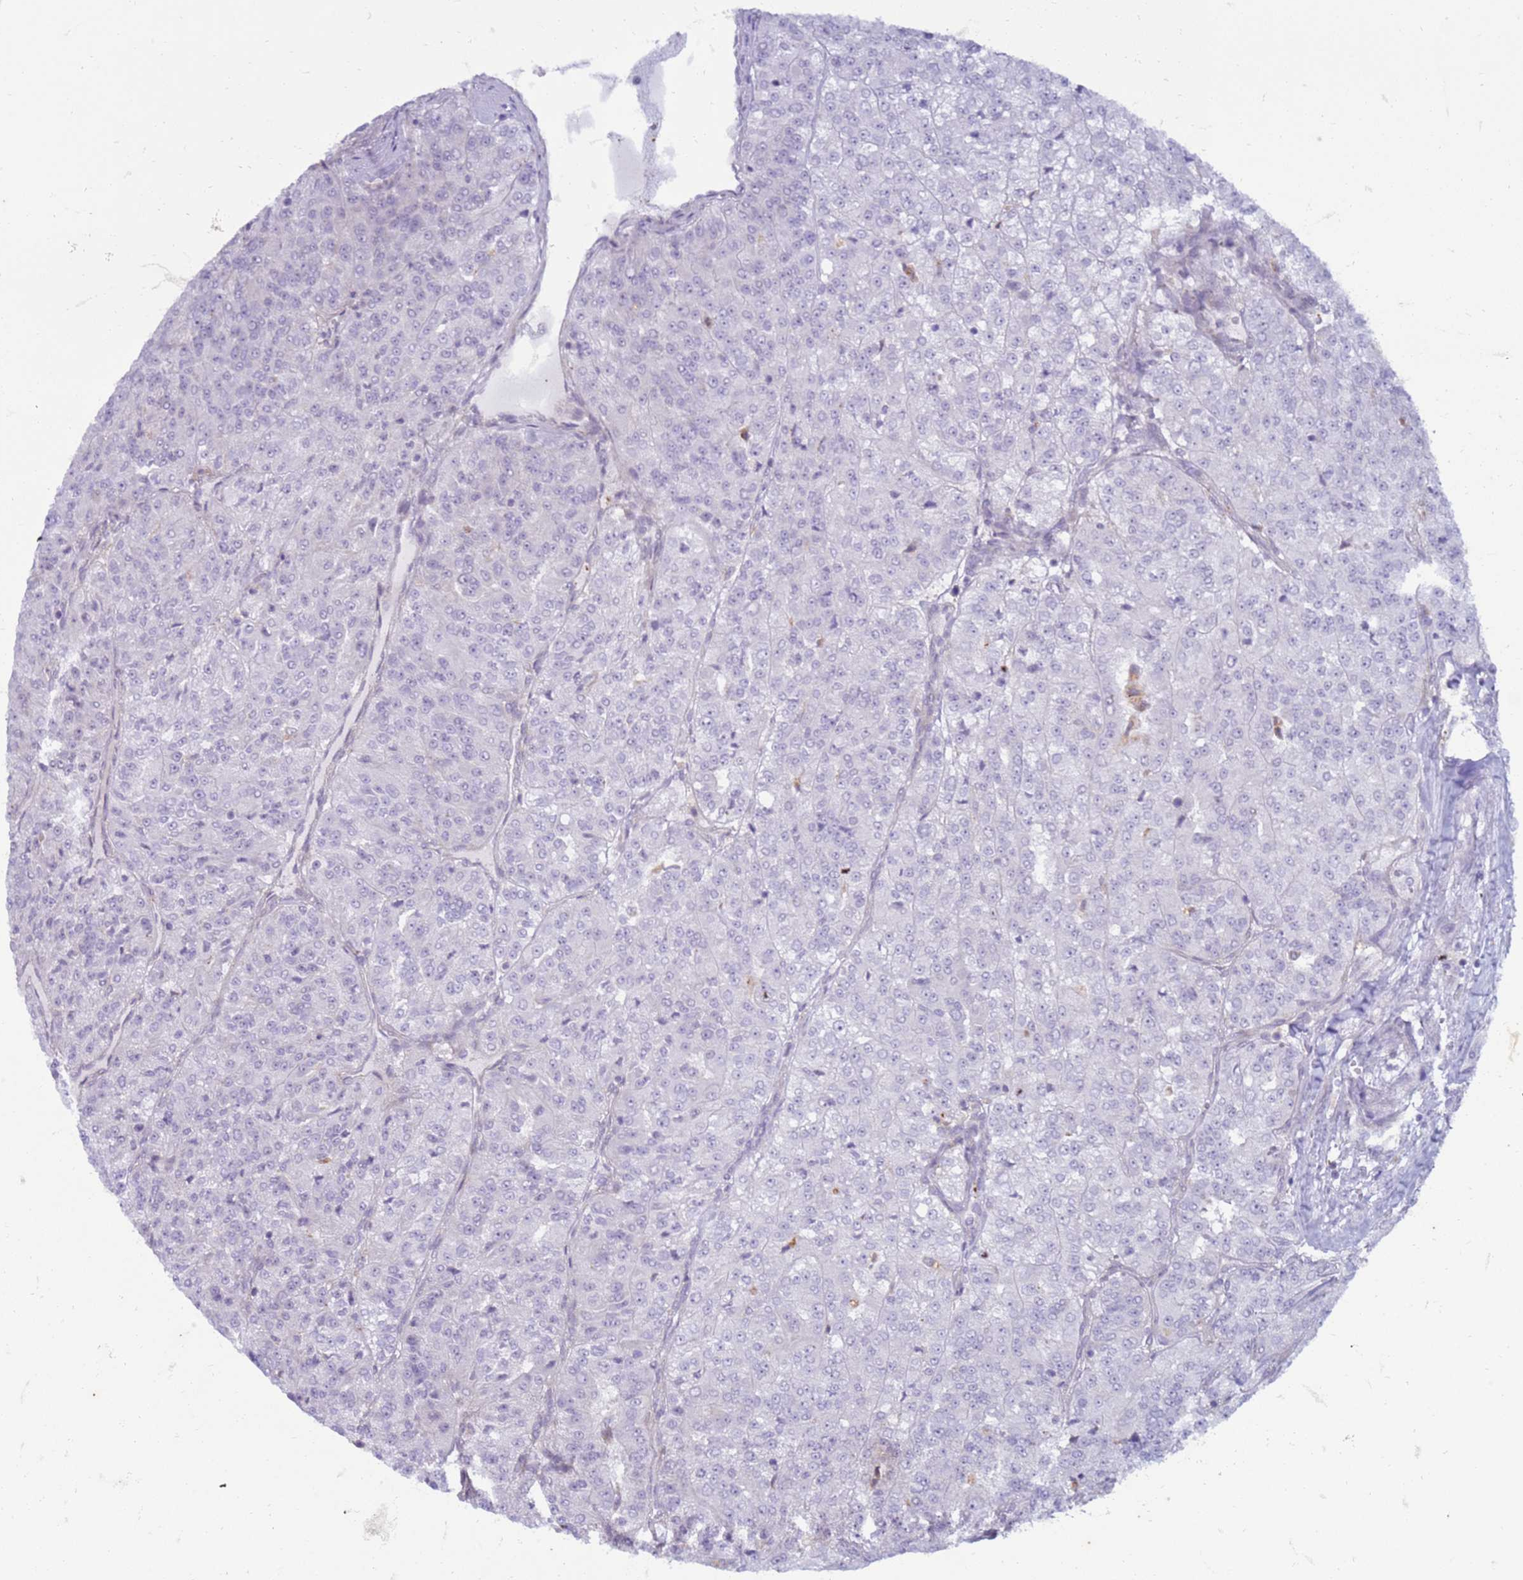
{"staining": {"intensity": "negative", "quantity": "none", "location": "none"}, "tissue": "renal cancer", "cell_type": "Tumor cells", "image_type": "cancer", "snomed": [{"axis": "morphology", "description": "Adenocarcinoma, NOS"}, {"axis": "topography", "description": "Kidney"}], "caption": "Photomicrograph shows no protein staining in tumor cells of renal cancer (adenocarcinoma) tissue. (Brightfield microscopy of DAB (3,3'-diaminobenzidine) IHC at high magnification).", "gene": "SLC15A3", "patient": {"sex": "female", "age": 63}}